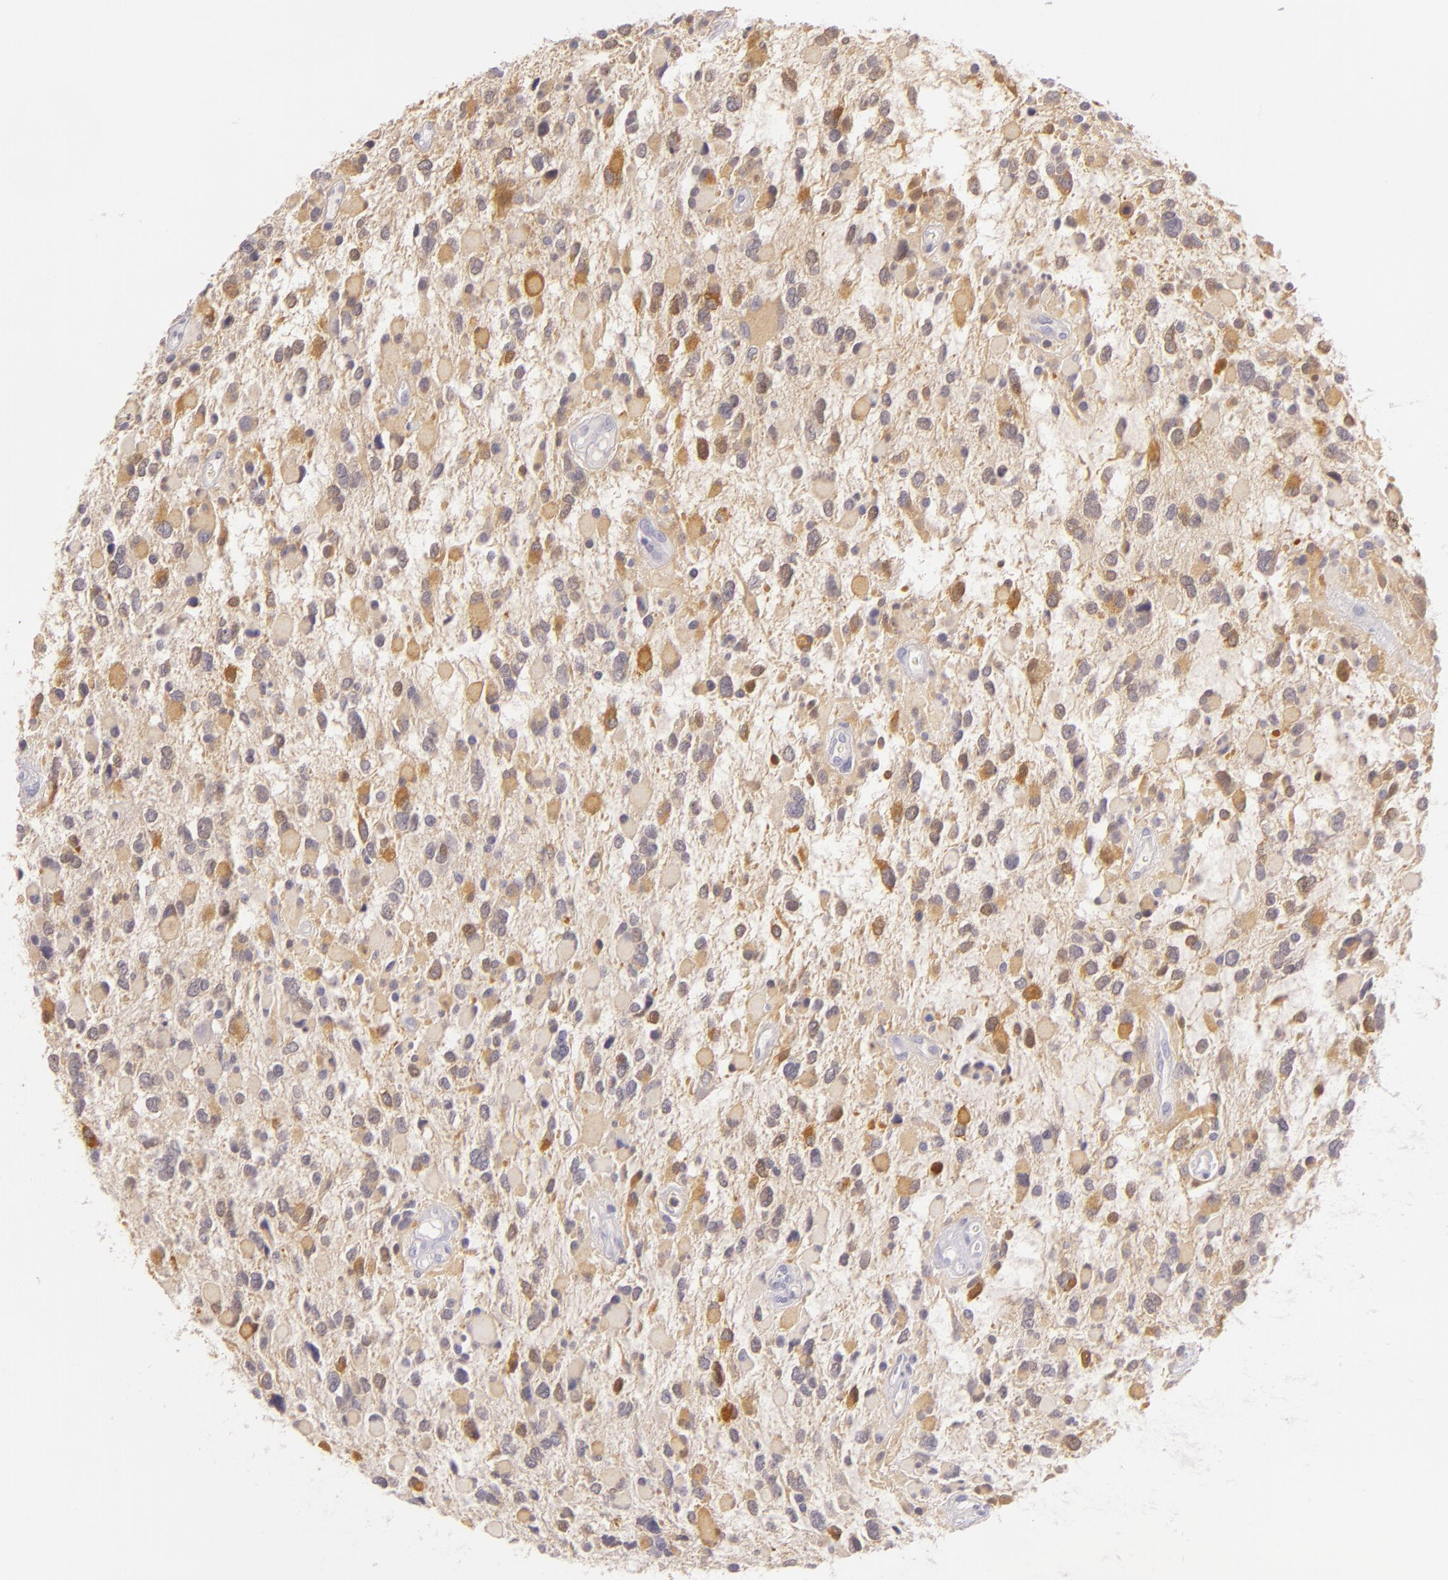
{"staining": {"intensity": "weak", "quantity": "25%-75%", "location": "cytoplasmic/membranous"}, "tissue": "glioma", "cell_type": "Tumor cells", "image_type": "cancer", "snomed": [{"axis": "morphology", "description": "Glioma, malignant, High grade"}, {"axis": "topography", "description": "Brain"}], "caption": "High-power microscopy captured an immunohistochemistry image of malignant glioma (high-grade), revealing weak cytoplasmic/membranous expression in approximately 25%-75% of tumor cells.", "gene": "CBS", "patient": {"sex": "female", "age": 37}}